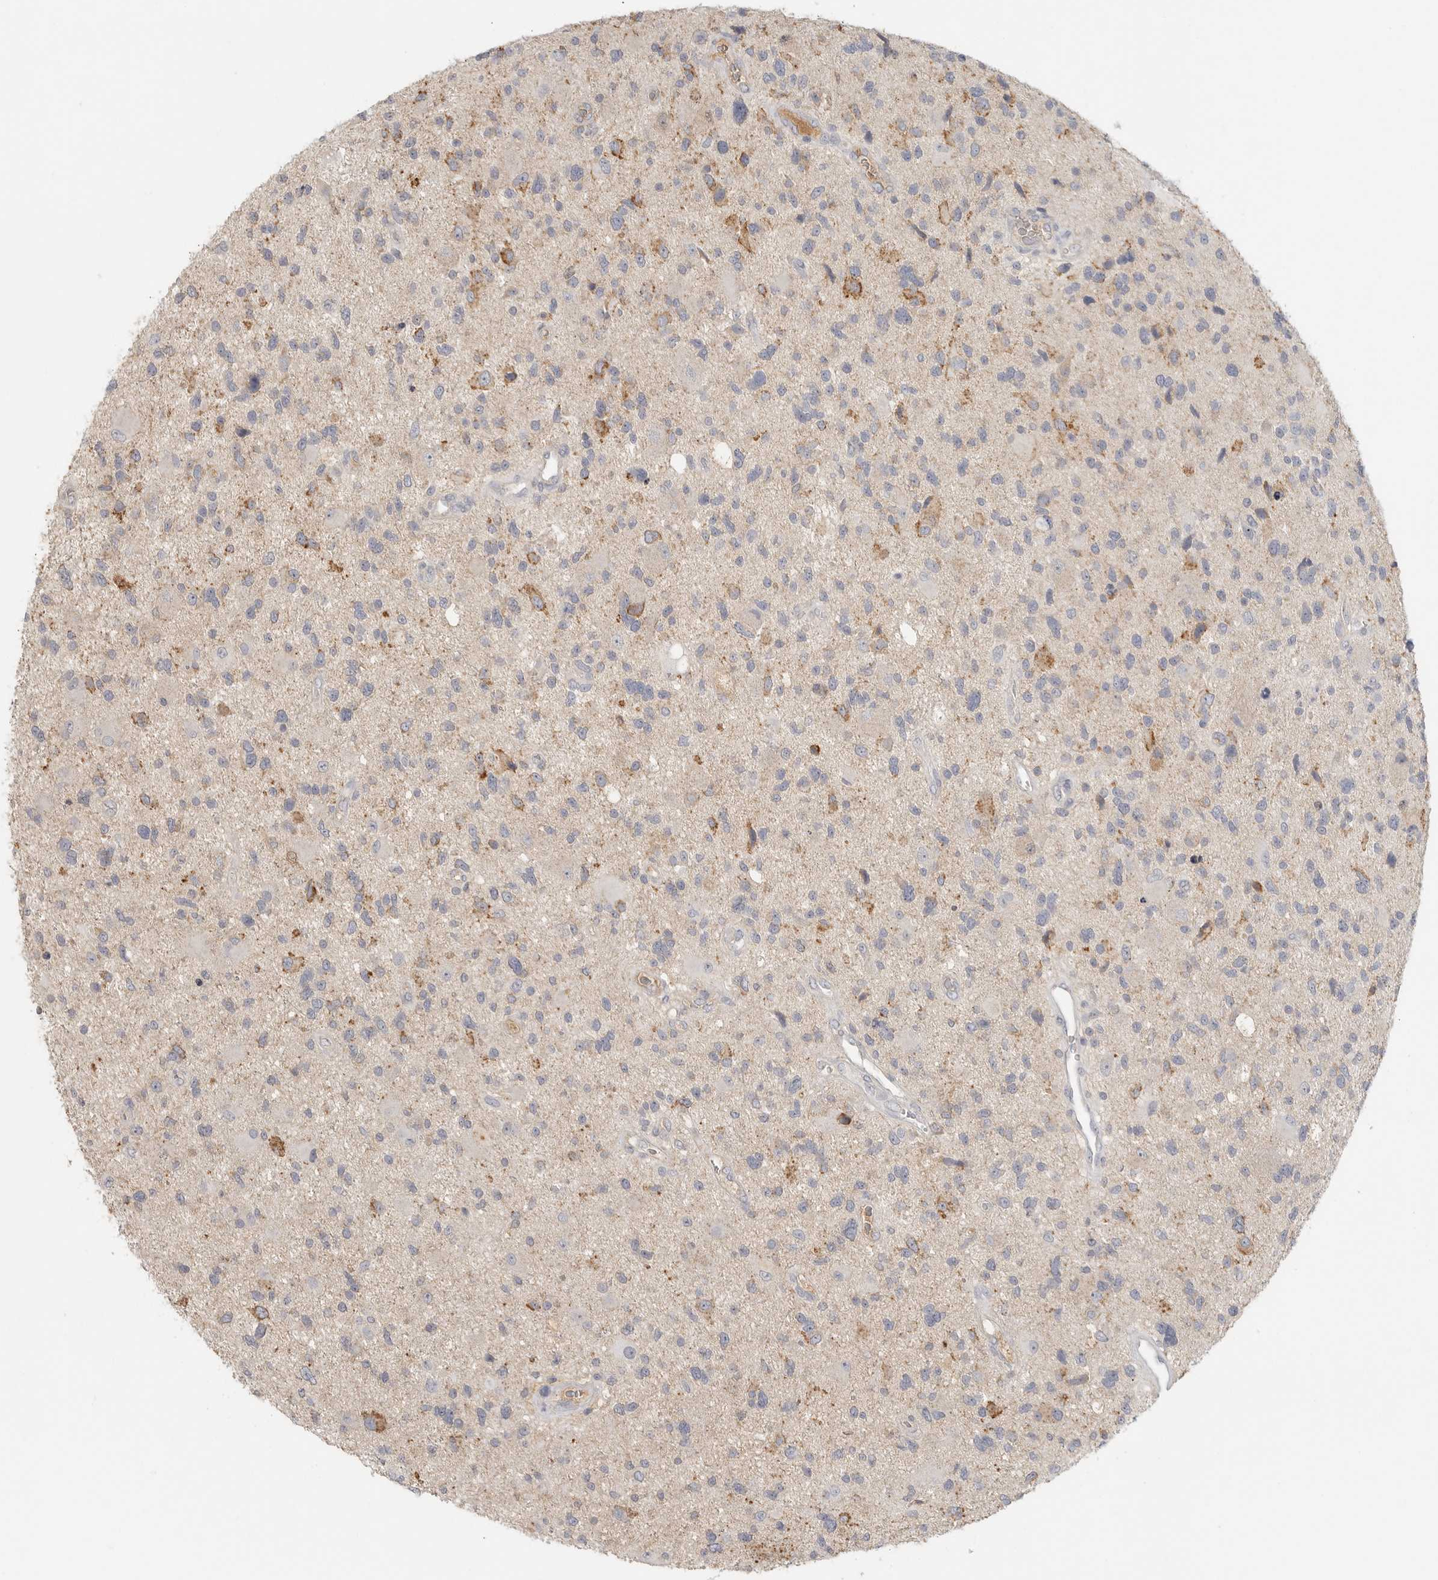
{"staining": {"intensity": "negative", "quantity": "none", "location": "none"}, "tissue": "glioma", "cell_type": "Tumor cells", "image_type": "cancer", "snomed": [{"axis": "morphology", "description": "Glioma, malignant, High grade"}, {"axis": "topography", "description": "Brain"}], "caption": "A histopathology image of human glioma is negative for staining in tumor cells.", "gene": "SLC25A36", "patient": {"sex": "male", "age": 33}}